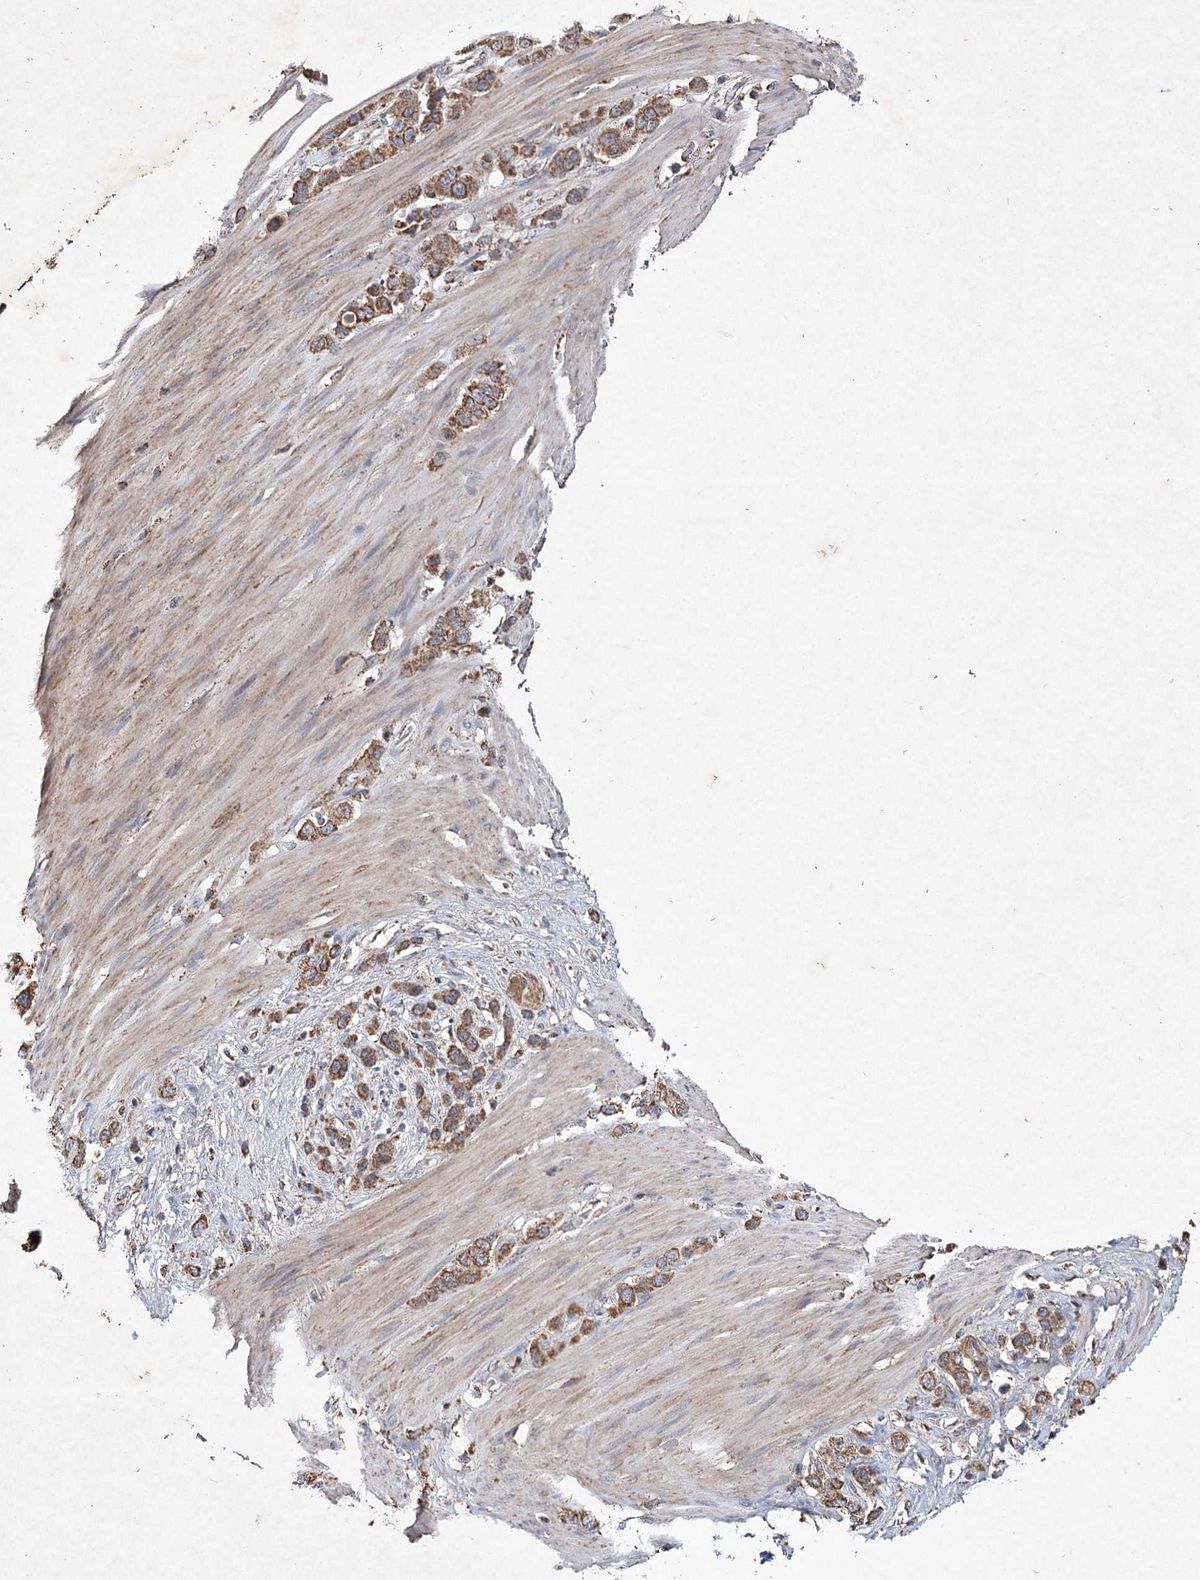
{"staining": {"intensity": "moderate", "quantity": ">75%", "location": "cytoplasmic/membranous"}, "tissue": "stomach cancer", "cell_type": "Tumor cells", "image_type": "cancer", "snomed": [{"axis": "morphology", "description": "Adenocarcinoma, NOS"}, {"axis": "morphology", "description": "Adenocarcinoma, High grade"}, {"axis": "topography", "description": "Stomach, upper"}, {"axis": "topography", "description": "Stomach, lower"}], "caption": "Tumor cells exhibit medium levels of moderate cytoplasmic/membranous expression in about >75% of cells in adenocarcinoma (stomach). (DAB IHC with brightfield microscopy, high magnification).", "gene": "PIK3CB", "patient": {"sex": "female", "age": 65}}